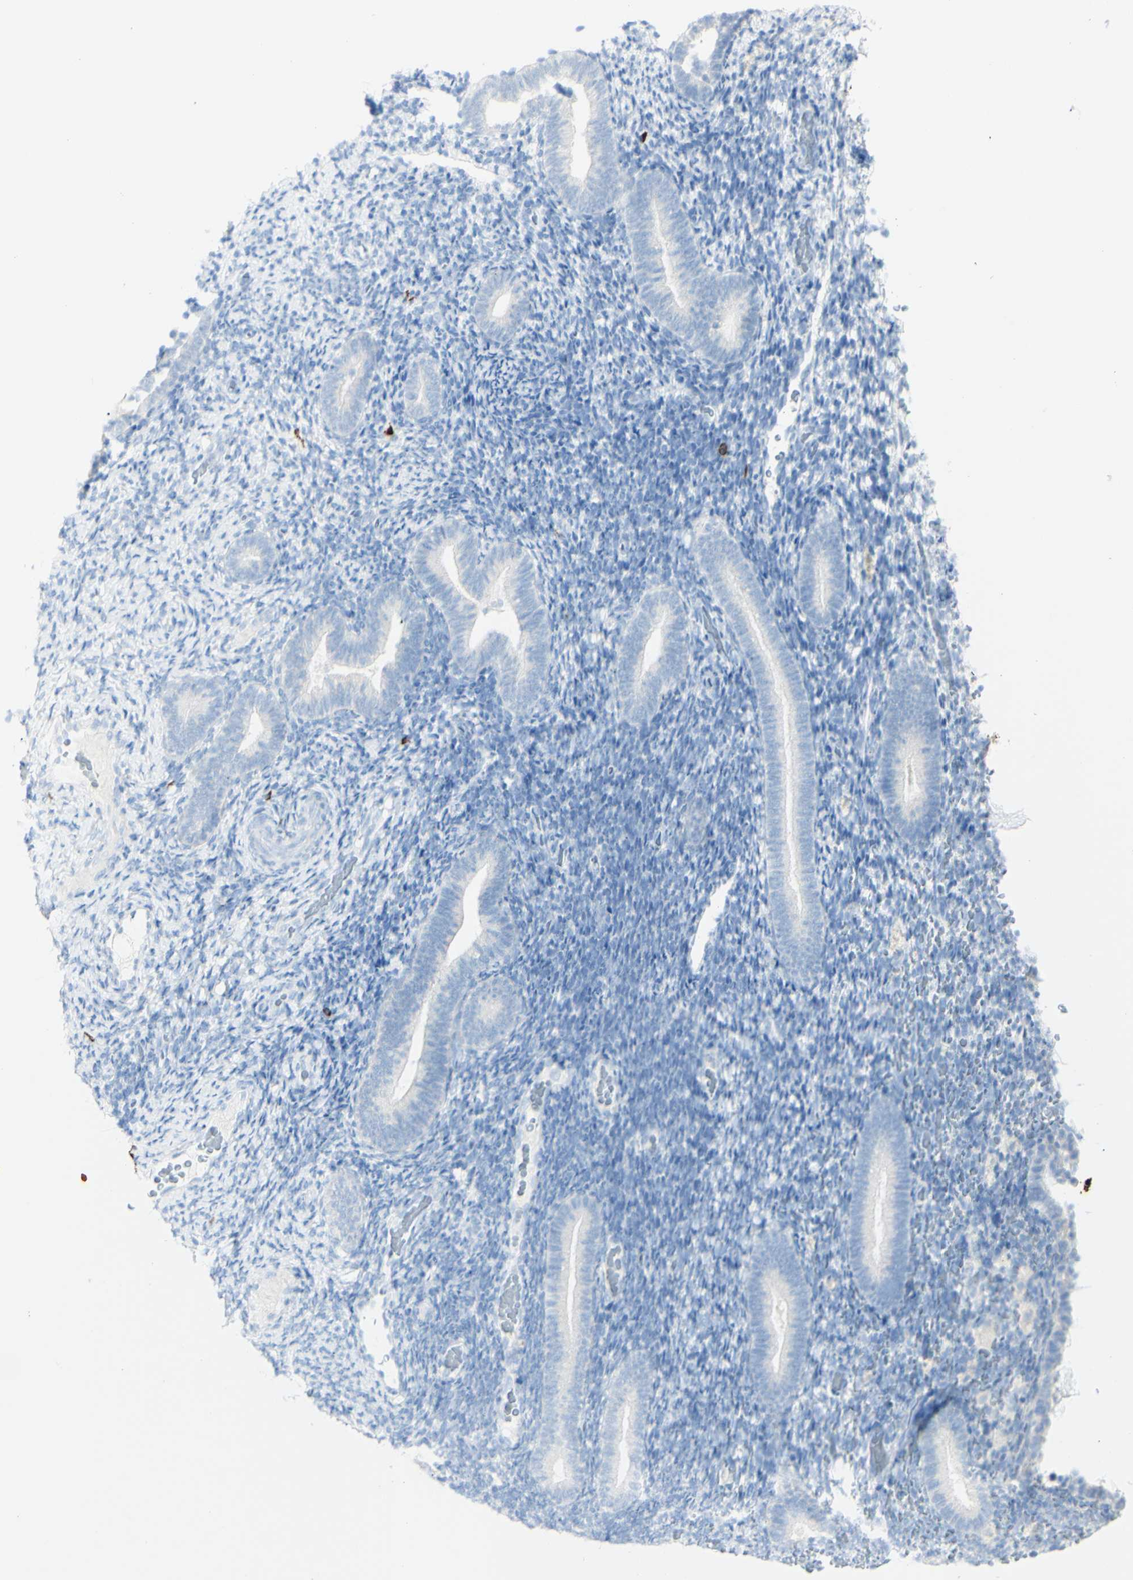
{"staining": {"intensity": "negative", "quantity": "none", "location": "none"}, "tissue": "endometrium", "cell_type": "Cells in endometrial stroma", "image_type": "normal", "snomed": [{"axis": "morphology", "description": "Normal tissue, NOS"}, {"axis": "topography", "description": "Endometrium"}], "caption": "Immunohistochemistry (IHC) micrograph of normal endometrium stained for a protein (brown), which reveals no expression in cells in endometrial stroma.", "gene": "LETM1", "patient": {"sex": "female", "age": 51}}